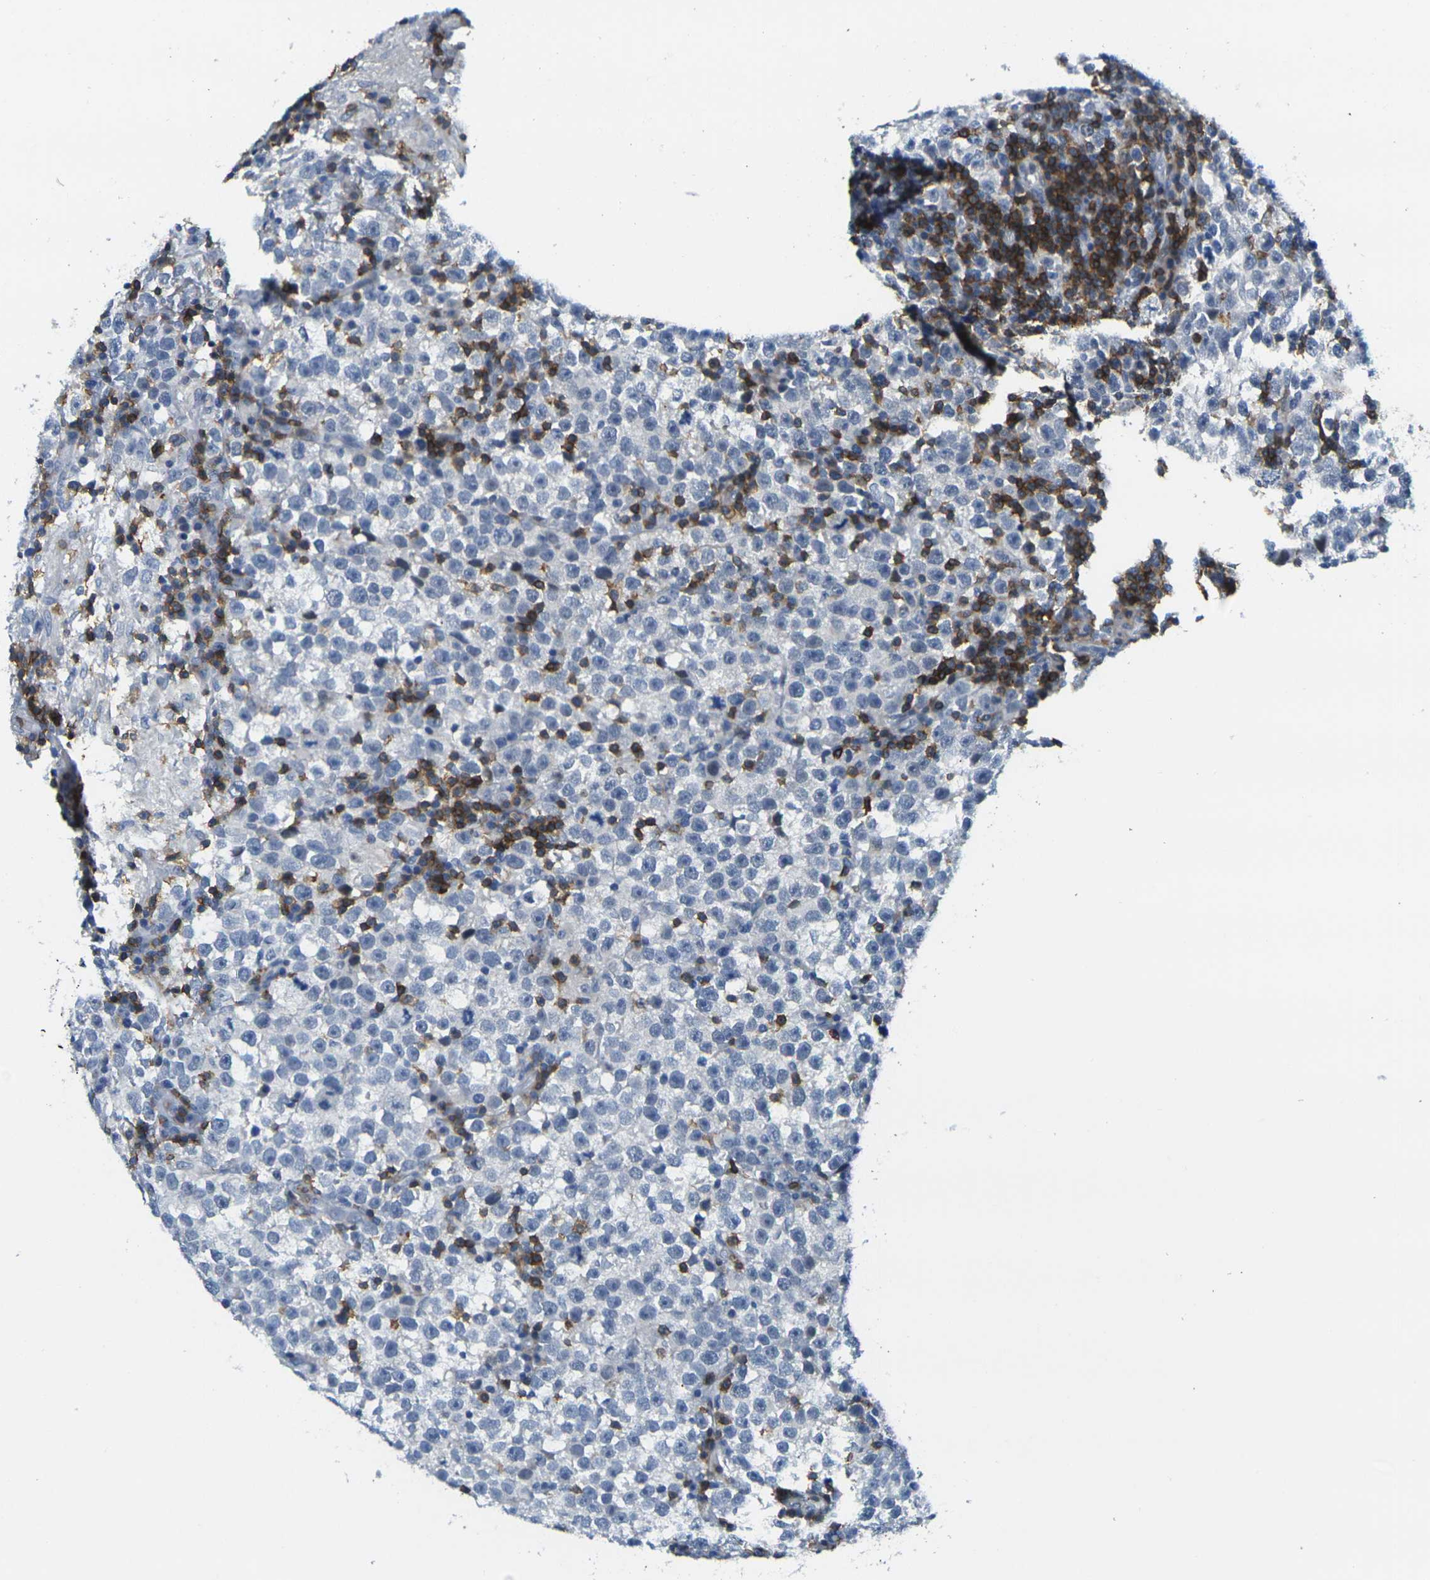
{"staining": {"intensity": "negative", "quantity": "none", "location": "none"}, "tissue": "testis cancer", "cell_type": "Tumor cells", "image_type": "cancer", "snomed": [{"axis": "morphology", "description": "Seminoma, NOS"}, {"axis": "topography", "description": "Testis"}], "caption": "This is a image of IHC staining of testis seminoma, which shows no expression in tumor cells.", "gene": "CD3D", "patient": {"sex": "male", "age": 43}}